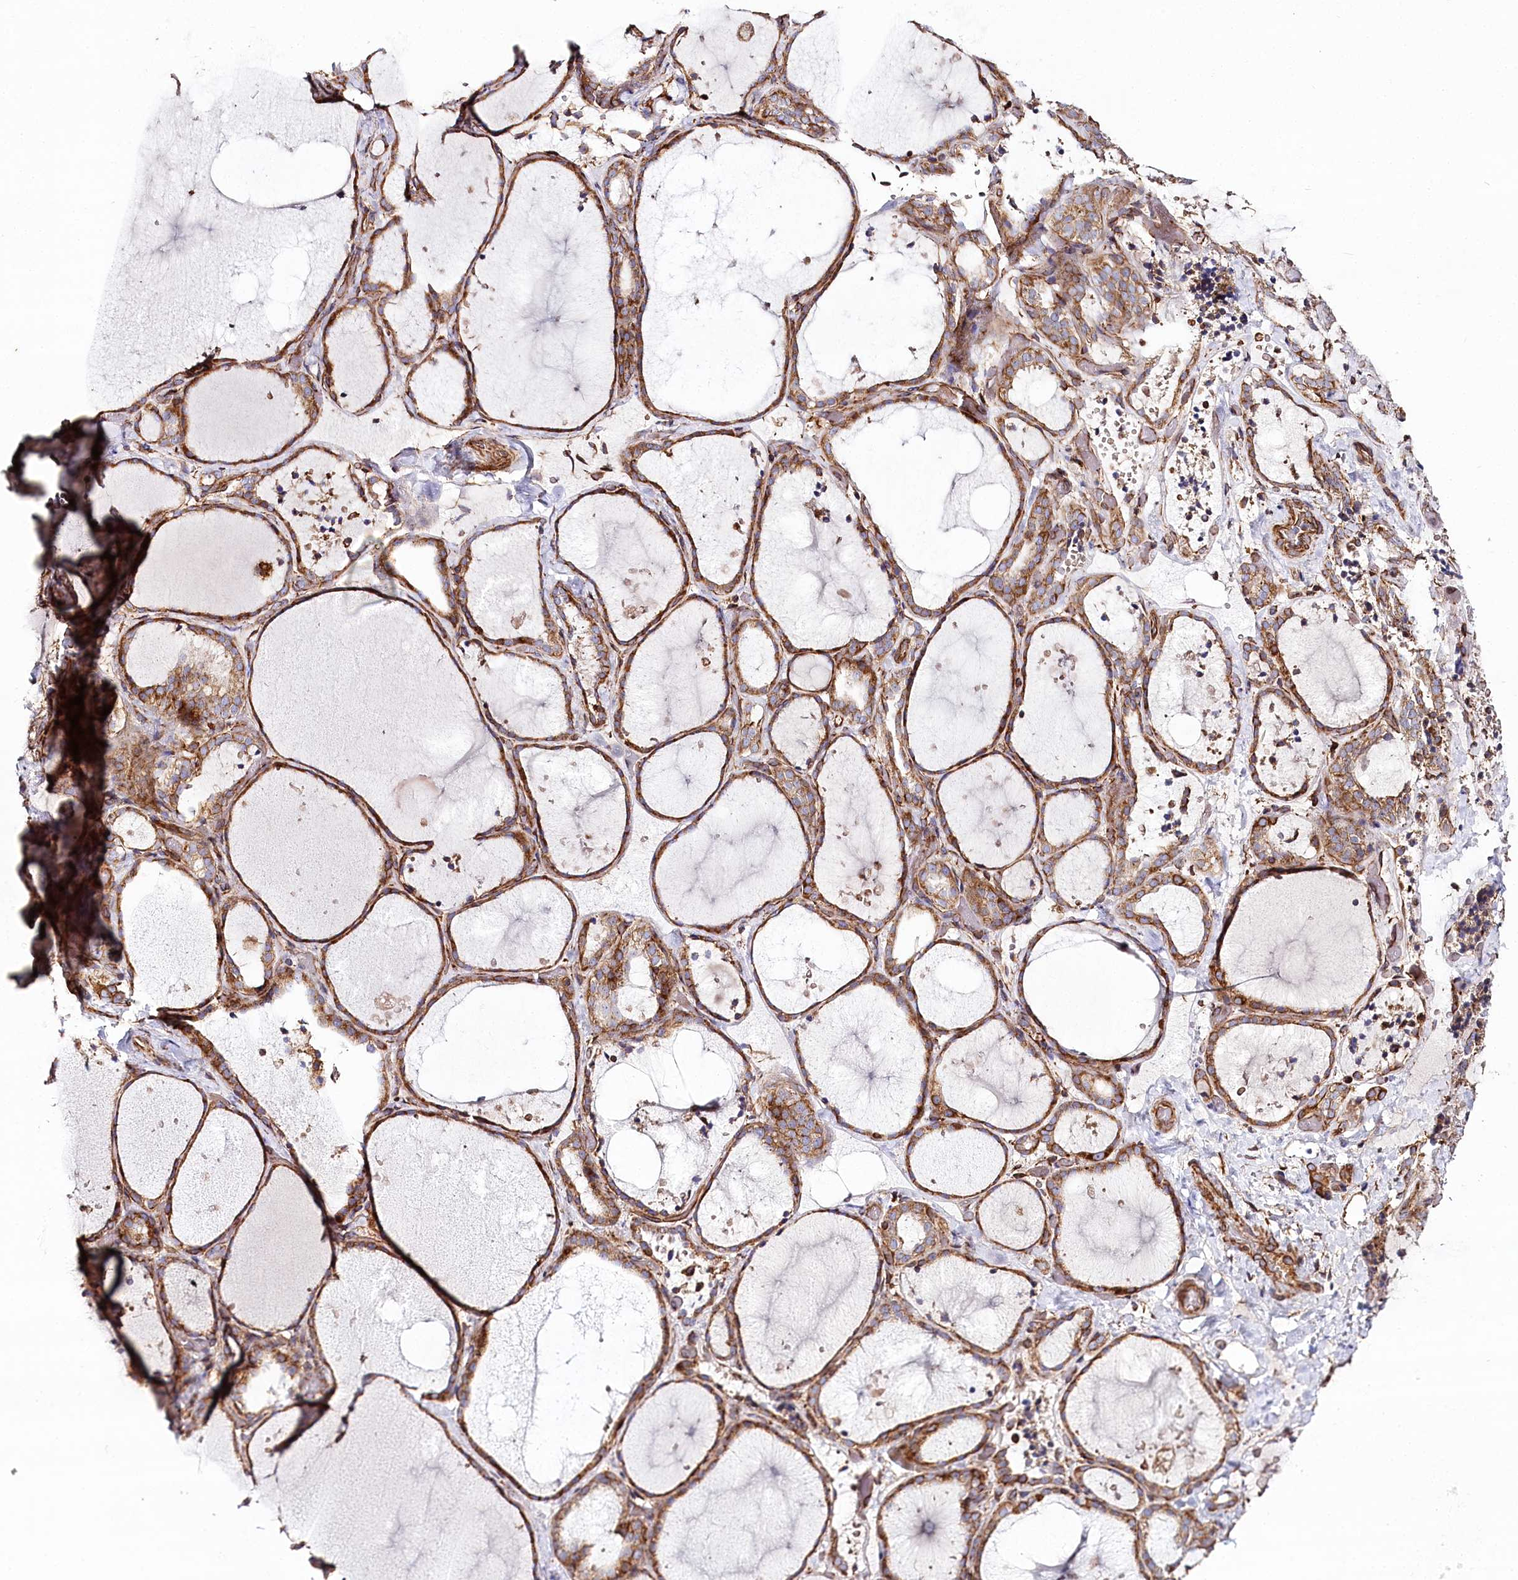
{"staining": {"intensity": "moderate", "quantity": ">75%", "location": "cytoplasmic/membranous"}, "tissue": "thyroid gland", "cell_type": "Glandular cells", "image_type": "normal", "snomed": [{"axis": "morphology", "description": "Normal tissue, NOS"}, {"axis": "topography", "description": "Thyroid gland"}], "caption": "Glandular cells exhibit moderate cytoplasmic/membranous expression in about >75% of cells in unremarkable thyroid gland.", "gene": "THUMPD3", "patient": {"sex": "female", "age": 44}}